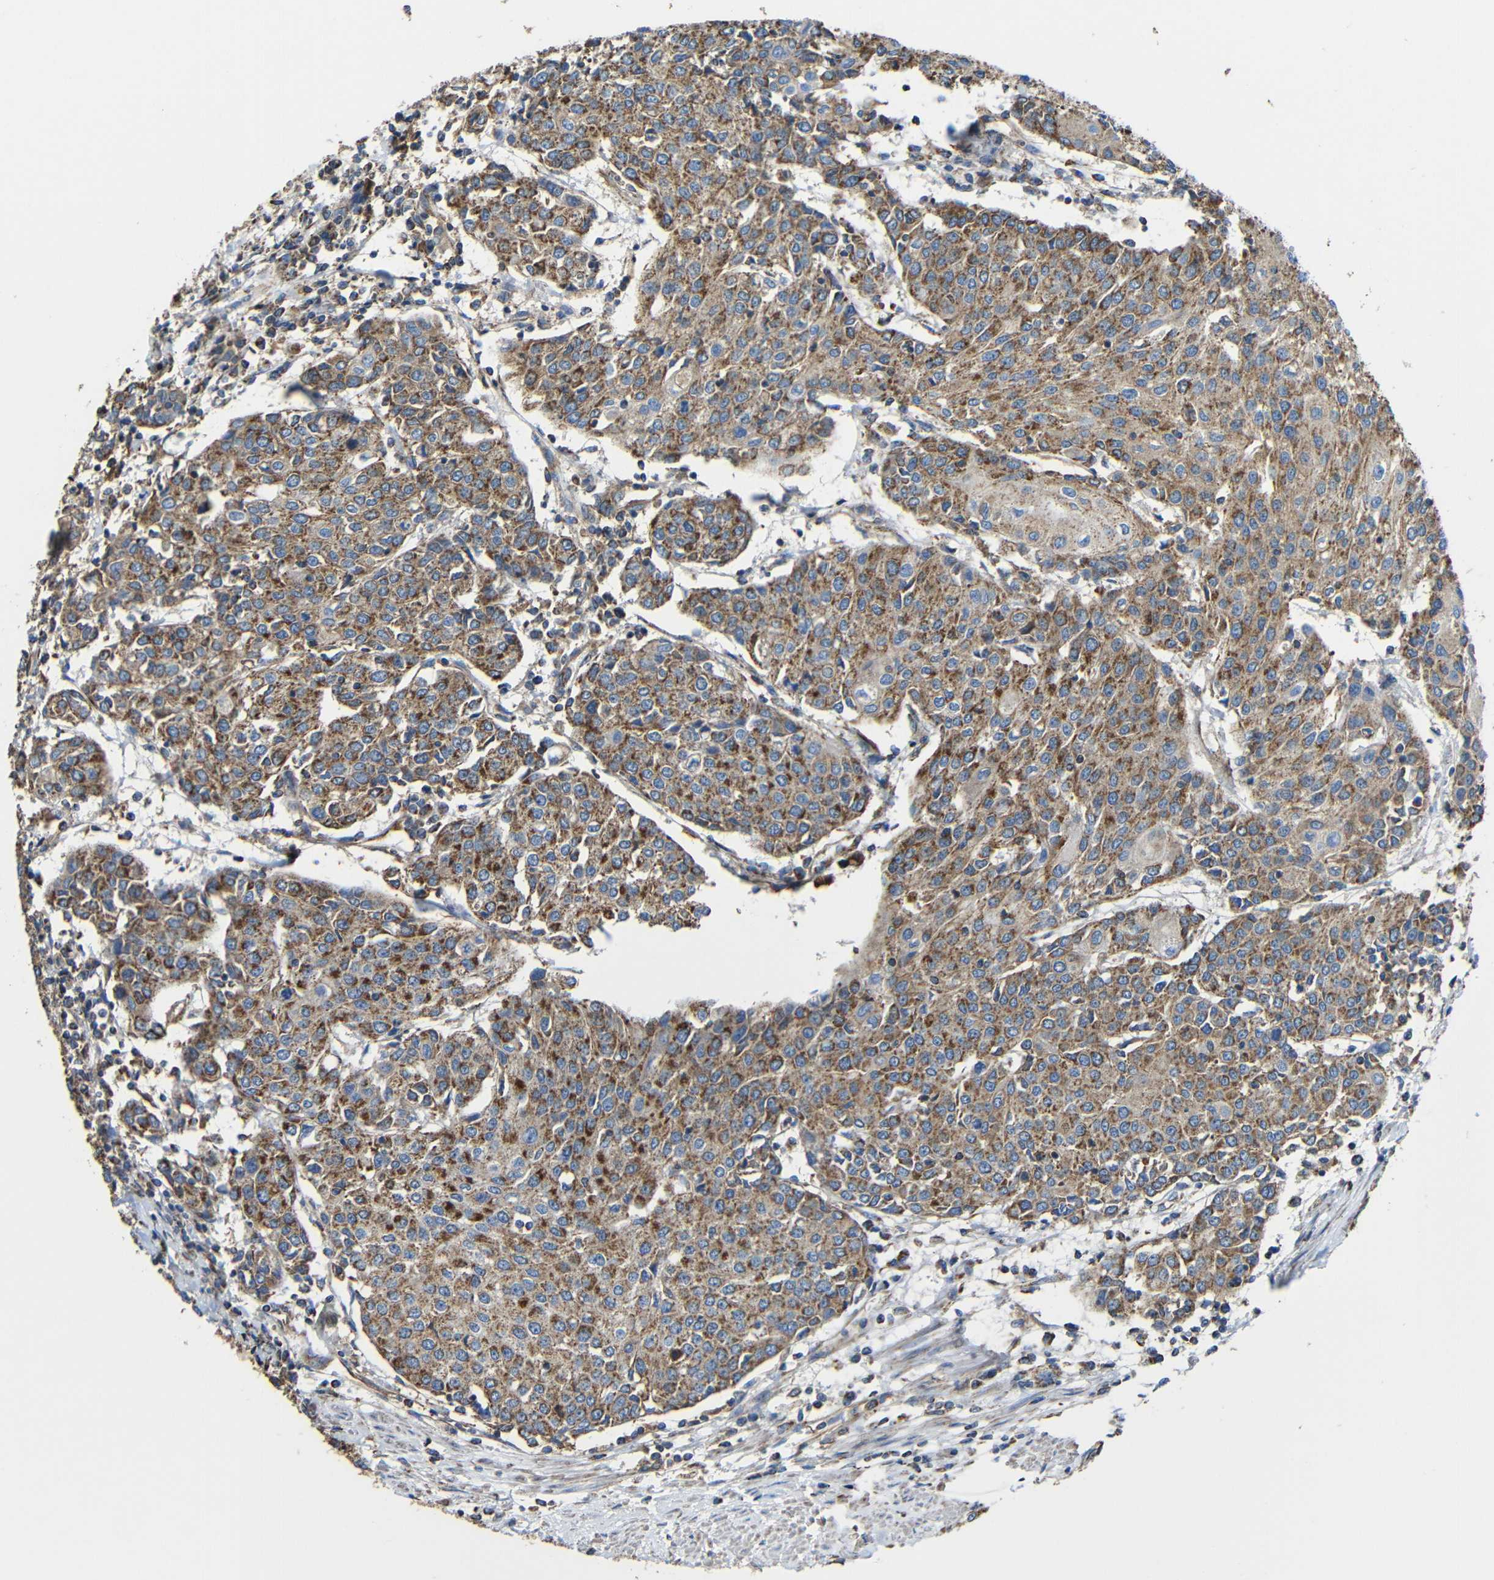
{"staining": {"intensity": "strong", "quantity": ">75%", "location": "cytoplasmic/membranous"}, "tissue": "urothelial cancer", "cell_type": "Tumor cells", "image_type": "cancer", "snomed": [{"axis": "morphology", "description": "Urothelial carcinoma, High grade"}, {"axis": "topography", "description": "Urinary bladder"}], "caption": "A micrograph showing strong cytoplasmic/membranous staining in about >75% of tumor cells in high-grade urothelial carcinoma, as visualized by brown immunohistochemical staining.", "gene": "INTS6L", "patient": {"sex": "female", "age": 85}}